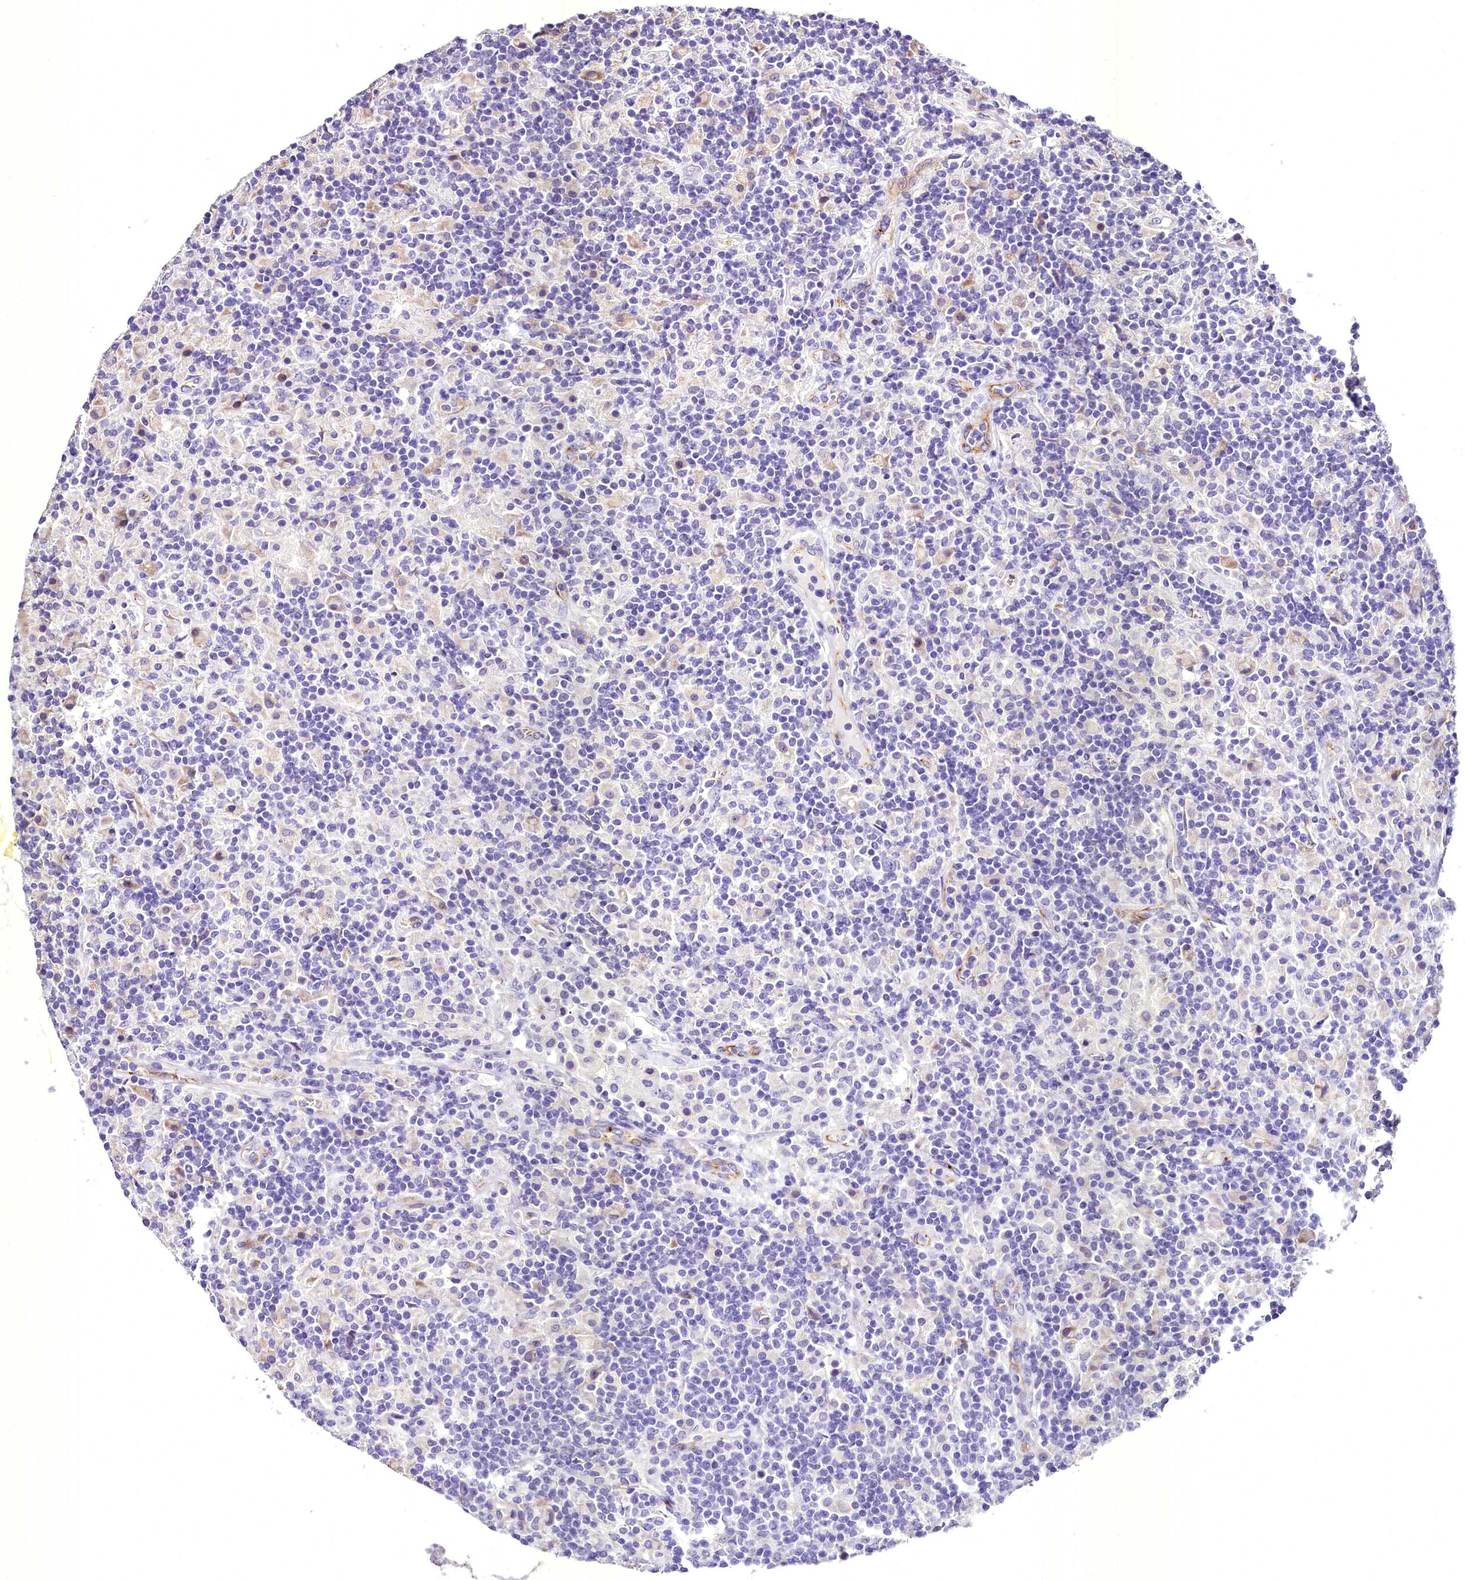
{"staining": {"intensity": "negative", "quantity": "none", "location": "none"}, "tissue": "lymphoma", "cell_type": "Tumor cells", "image_type": "cancer", "snomed": [{"axis": "morphology", "description": "Hodgkin's disease, NOS"}, {"axis": "topography", "description": "Lymph node"}], "caption": "A high-resolution photomicrograph shows immunohistochemistry (IHC) staining of lymphoma, which reveals no significant staining in tumor cells.", "gene": "MS4A18", "patient": {"sex": "male", "age": 70}}